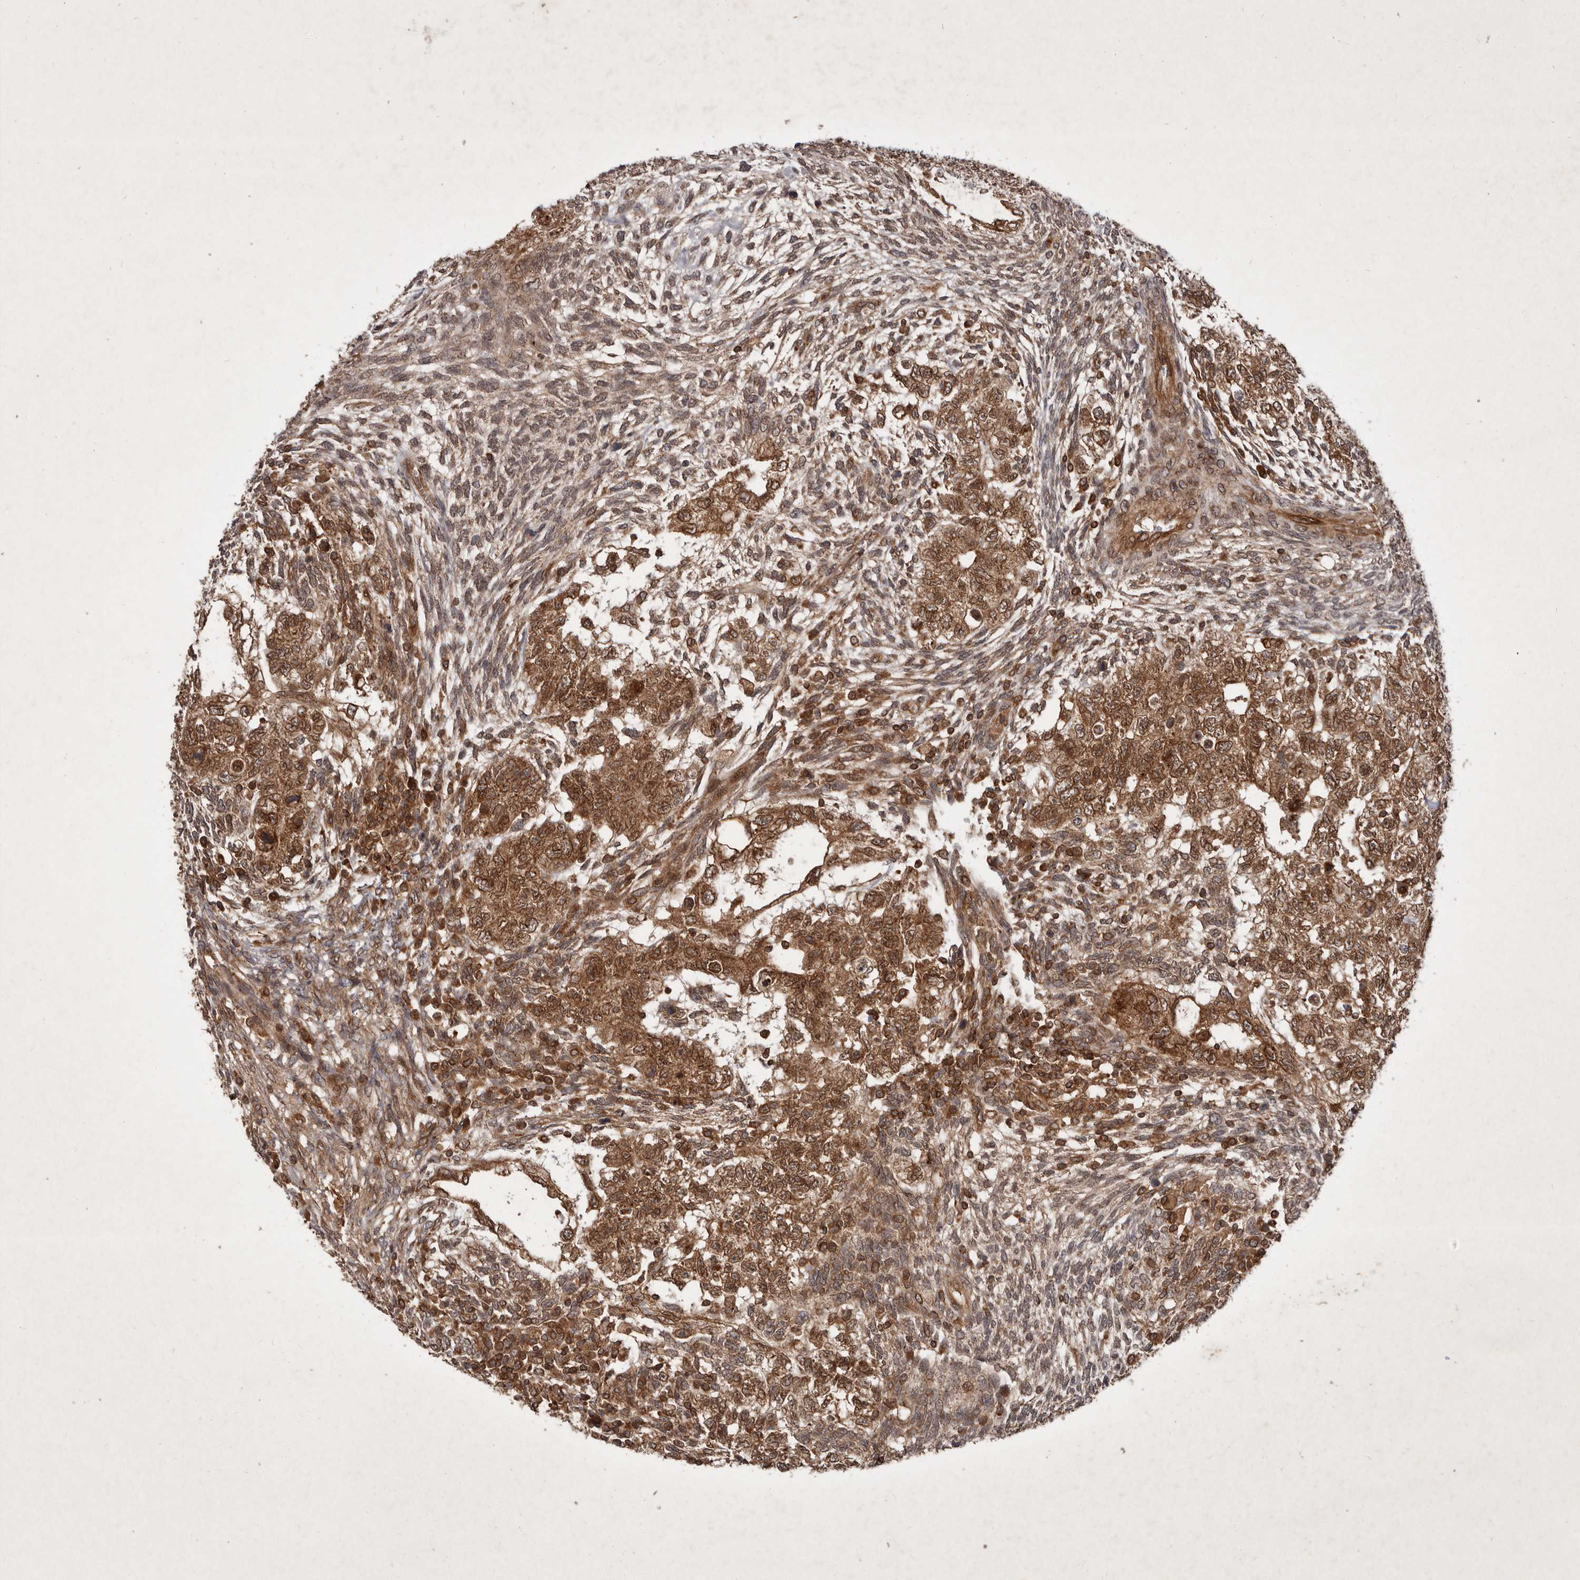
{"staining": {"intensity": "strong", "quantity": ">75%", "location": "cytoplasmic/membranous,nuclear"}, "tissue": "testis cancer", "cell_type": "Tumor cells", "image_type": "cancer", "snomed": [{"axis": "morphology", "description": "Carcinoma, Embryonal, NOS"}, {"axis": "topography", "description": "Testis"}], "caption": "Testis embryonal carcinoma stained with a protein marker reveals strong staining in tumor cells.", "gene": "STK36", "patient": {"sex": "male", "age": 37}}